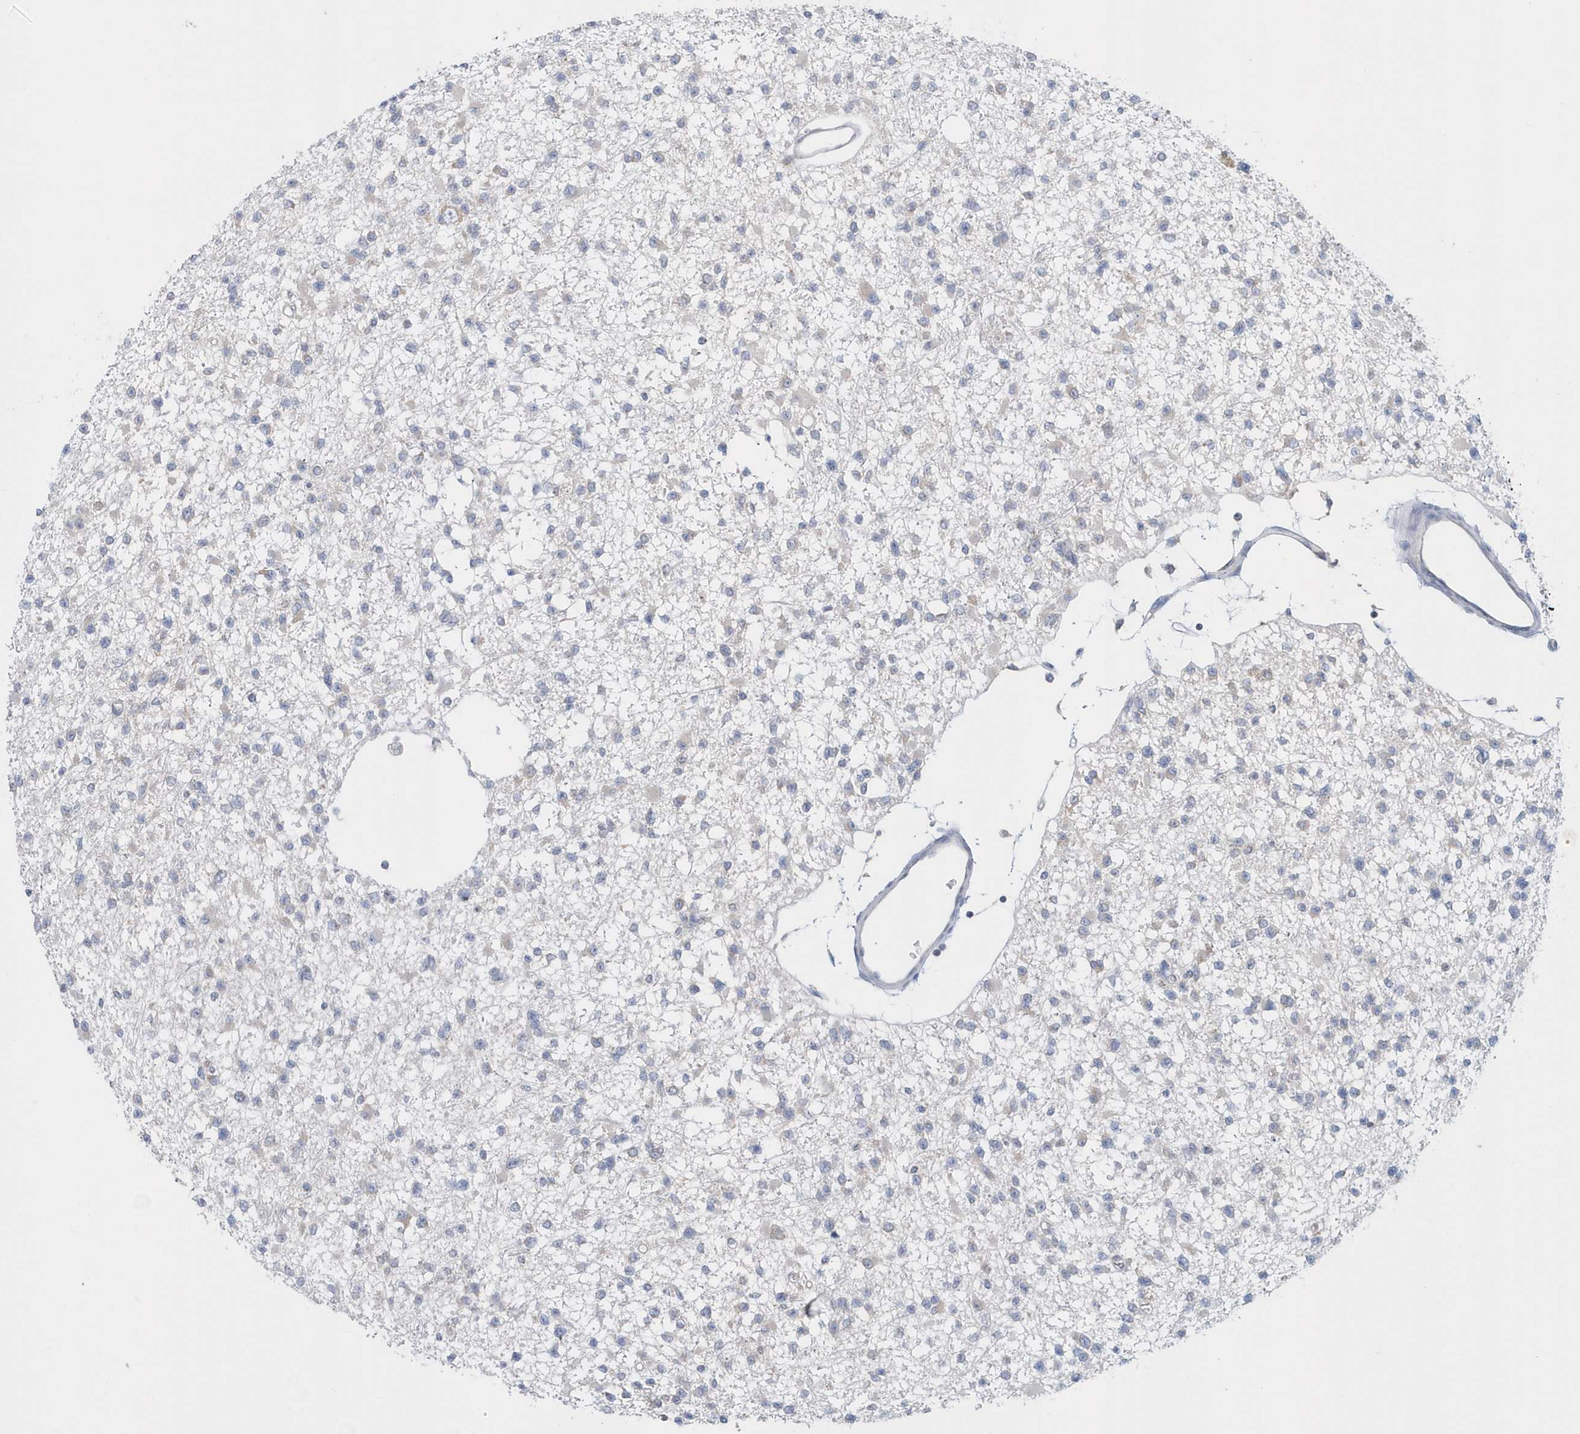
{"staining": {"intensity": "negative", "quantity": "none", "location": "none"}, "tissue": "glioma", "cell_type": "Tumor cells", "image_type": "cancer", "snomed": [{"axis": "morphology", "description": "Glioma, malignant, Low grade"}, {"axis": "topography", "description": "Brain"}], "caption": "Malignant low-grade glioma was stained to show a protein in brown. There is no significant positivity in tumor cells.", "gene": "EIF3C", "patient": {"sex": "female", "age": 22}}